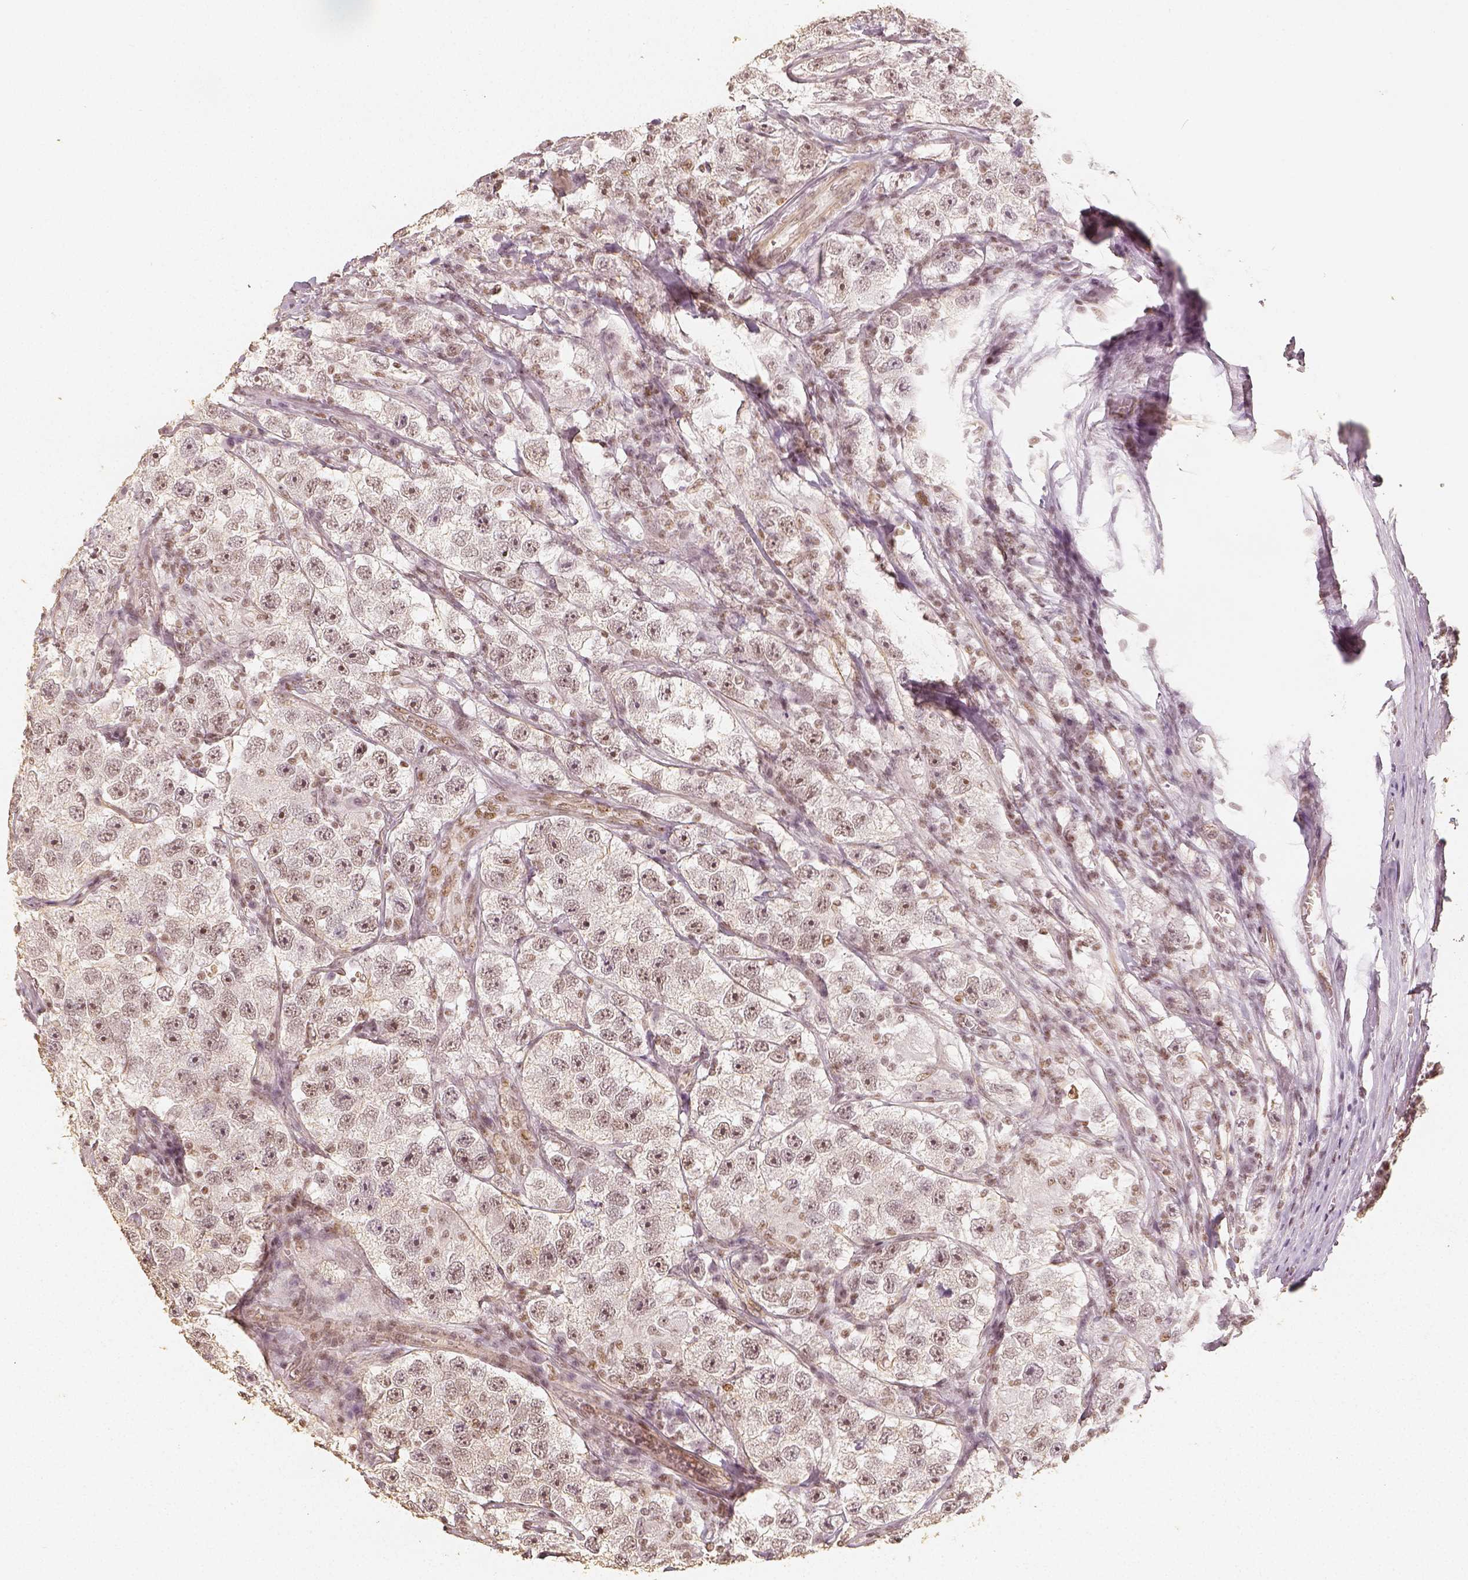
{"staining": {"intensity": "weak", "quantity": "25%-75%", "location": "nuclear"}, "tissue": "testis cancer", "cell_type": "Tumor cells", "image_type": "cancer", "snomed": [{"axis": "morphology", "description": "Seminoma, NOS"}, {"axis": "topography", "description": "Testis"}], "caption": "There is low levels of weak nuclear expression in tumor cells of seminoma (testis), as demonstrated by immunohistochemical staining (brown color).", "gene": "HDAC1", "patient": {"sex": "male", "age": 26}}